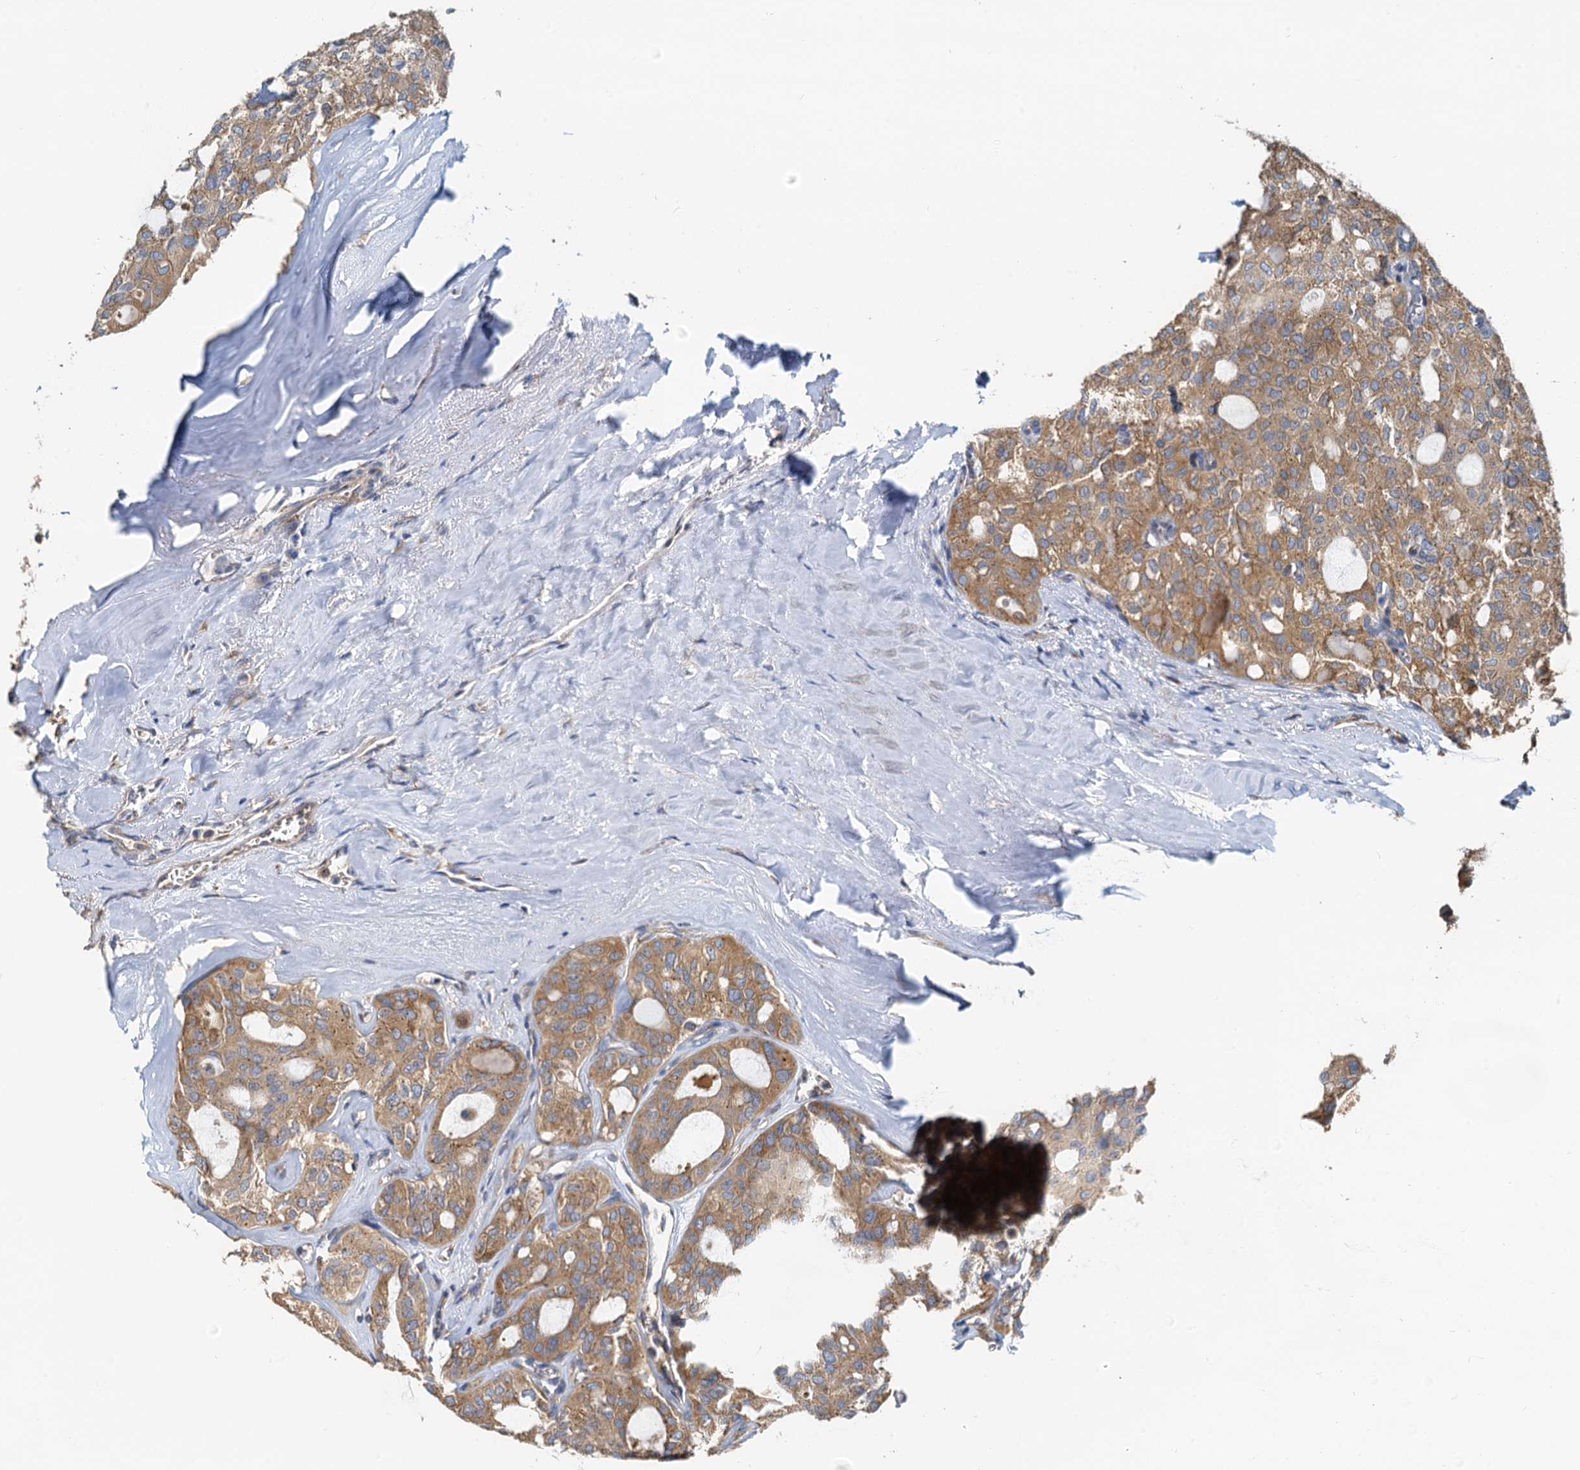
{"staining": {"intensity": "moderate", "quantity": ">75%", "location": "cytoplasmic/membranous"}, "tissue": "thyroid cancer", "cell_type": "Tumor cells", "image_type": "cancer", "snomed": [{"axis": "morphology", "description": "Follicular adenoma carcinoma, NOS"}, {"axis": "topography", "description": "Thyroid gland"}], "caption": "A medium amount of moderate cytoplasmic/membranous expression is identified in approximately >75% of tumor cells in thyroid follicular adenoma carcinoma tissue.", "gene": "NKAPD1", "patient": {"sex": "male", "age": 75}}